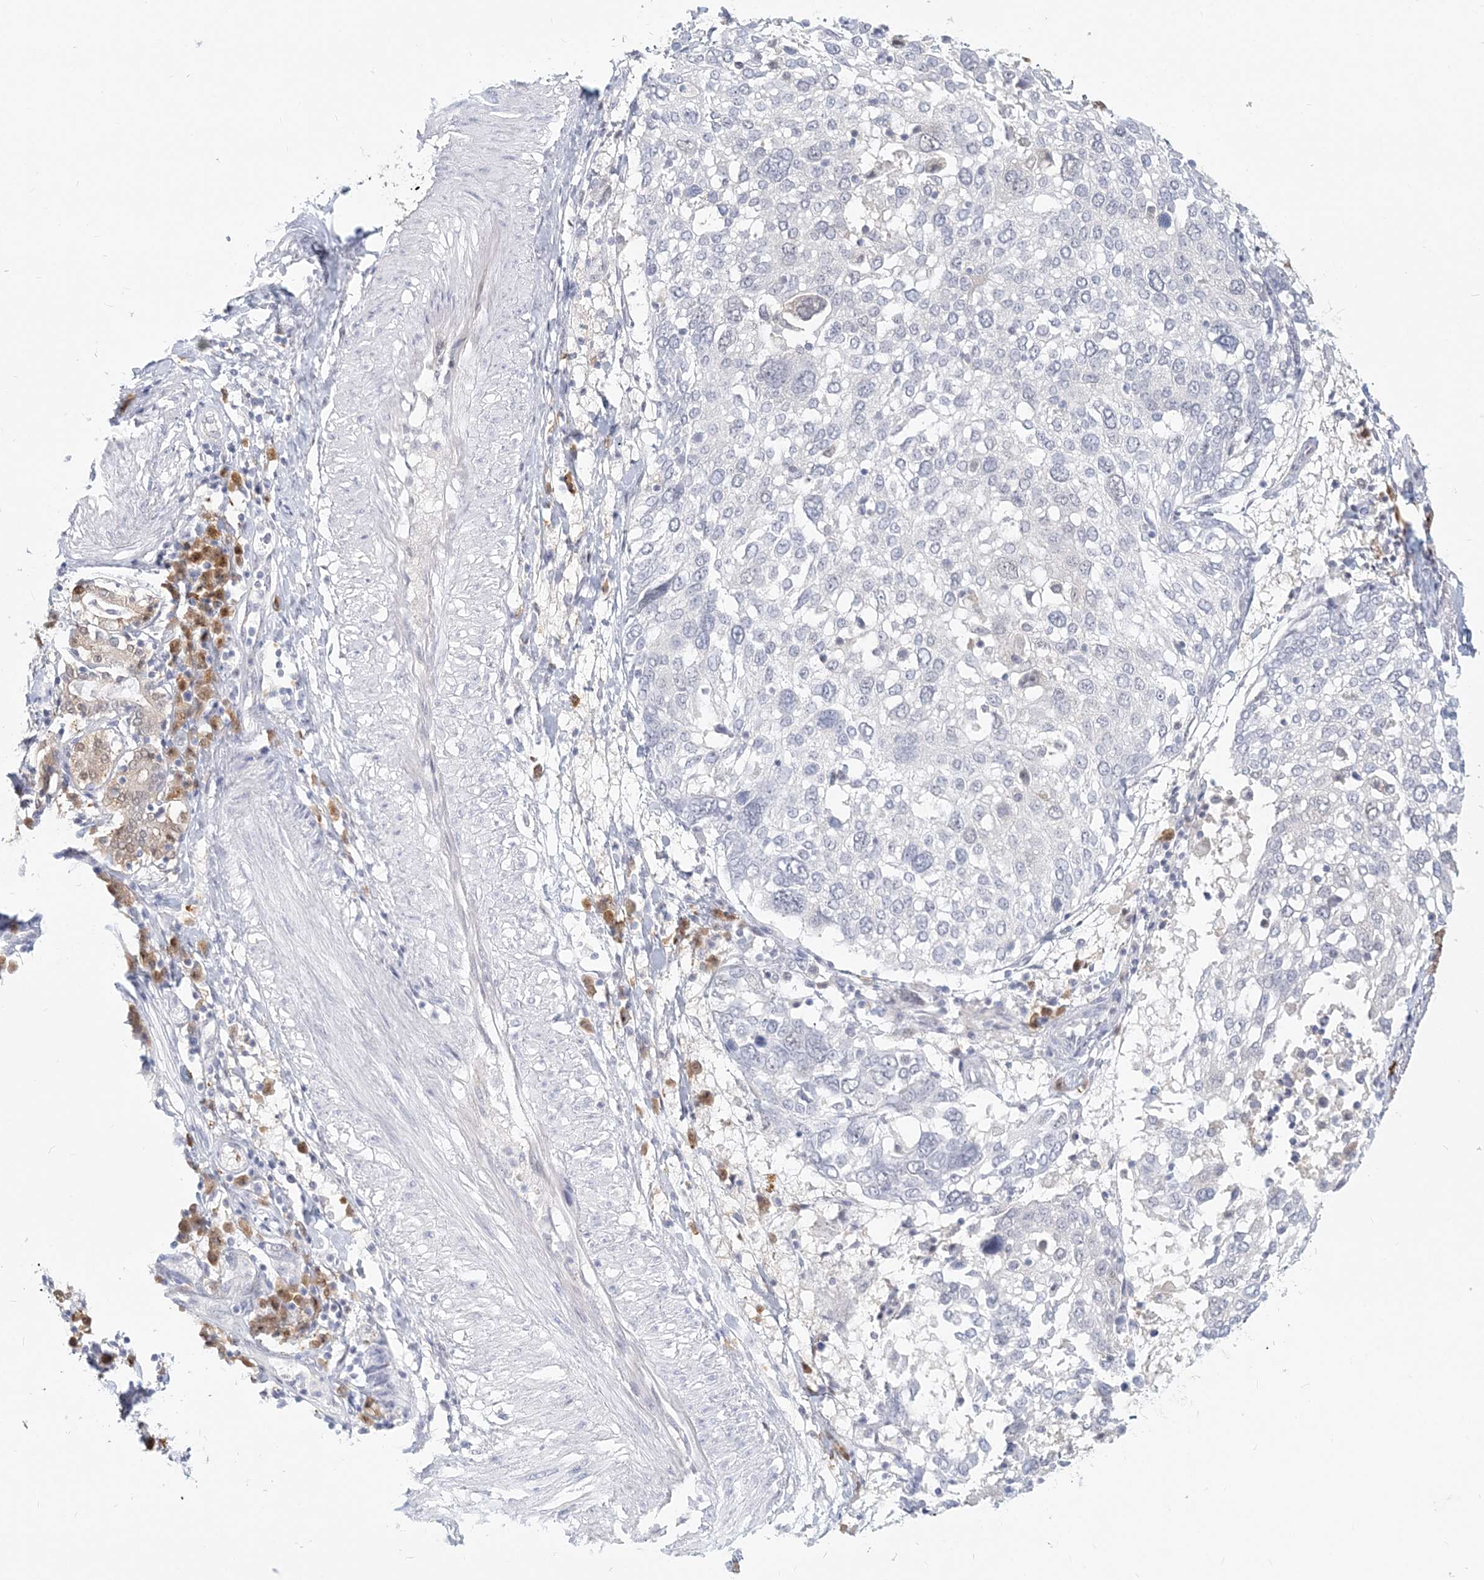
{"staining": {"intensity": "negative", "quantity": "none", "location": "none"}, "tissue": "lung cancer", "cell_type": "Tumor cells", "image_type": "cancer", "snomed": [{"axis": "morphology", "description": "Squamous cell carcinoma, NOS"}, {"axis": "topography", "description": "Lung"}], "caption": "Protein analysis of lung cancer shows no significant expression in tumor cells.", "gene": "GMPPA", "patient": {"sex": "male", "age": 65}}